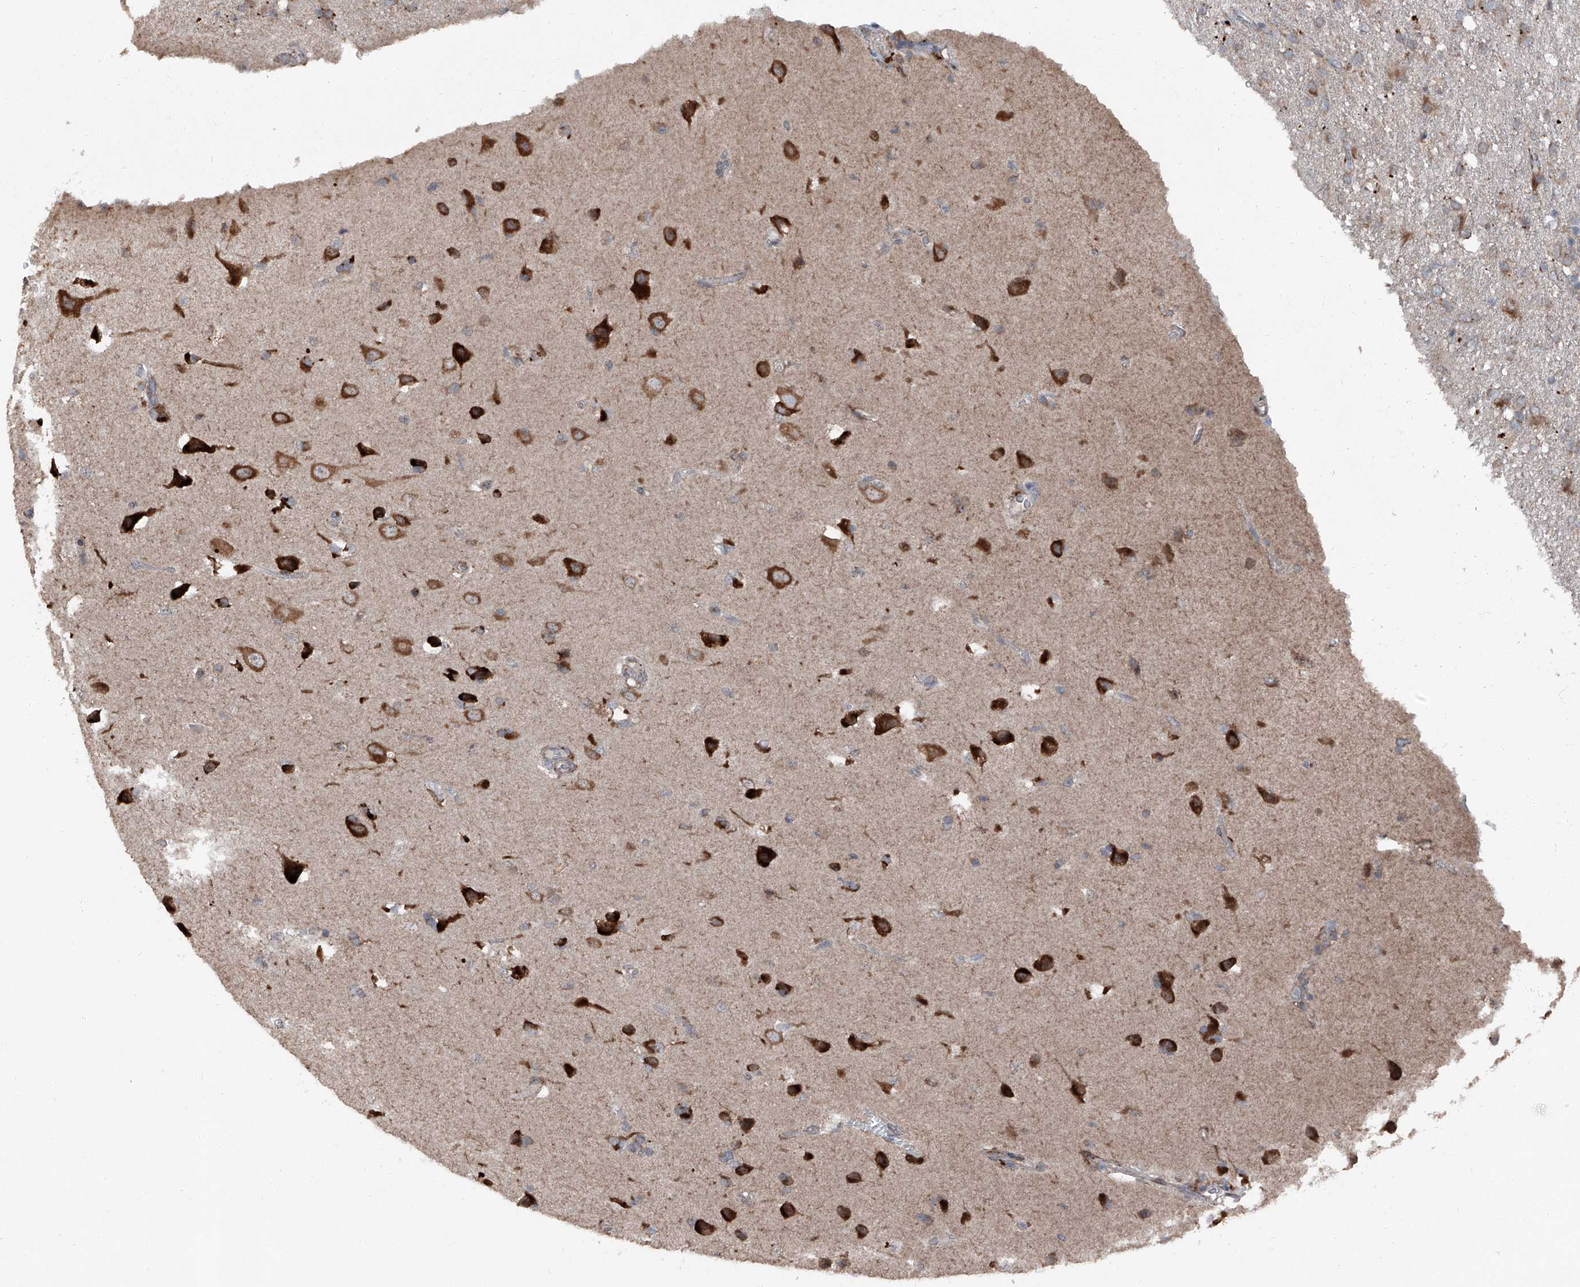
{"staining": {"intensity": "moderate", "quantity": "<25%", "location": "cytoplasmic/membranous"}, "tissue": "glioma", "cell_type": "Tumor cells", "image_type": "cancer", "snomed": [{"axis": "morphology", "description": "Glioma, malignant, High grade"}, {"axis": "topography", "description": "Brain"}], "caption": "Protein analysis of high-grade glioma (malignant) tissue displays moderate cytoplasmic/membranous positivity in approximately <25% of tumor cells.", "gene": "LIMK1", "patient": {"sex": "female", "age": 57}}